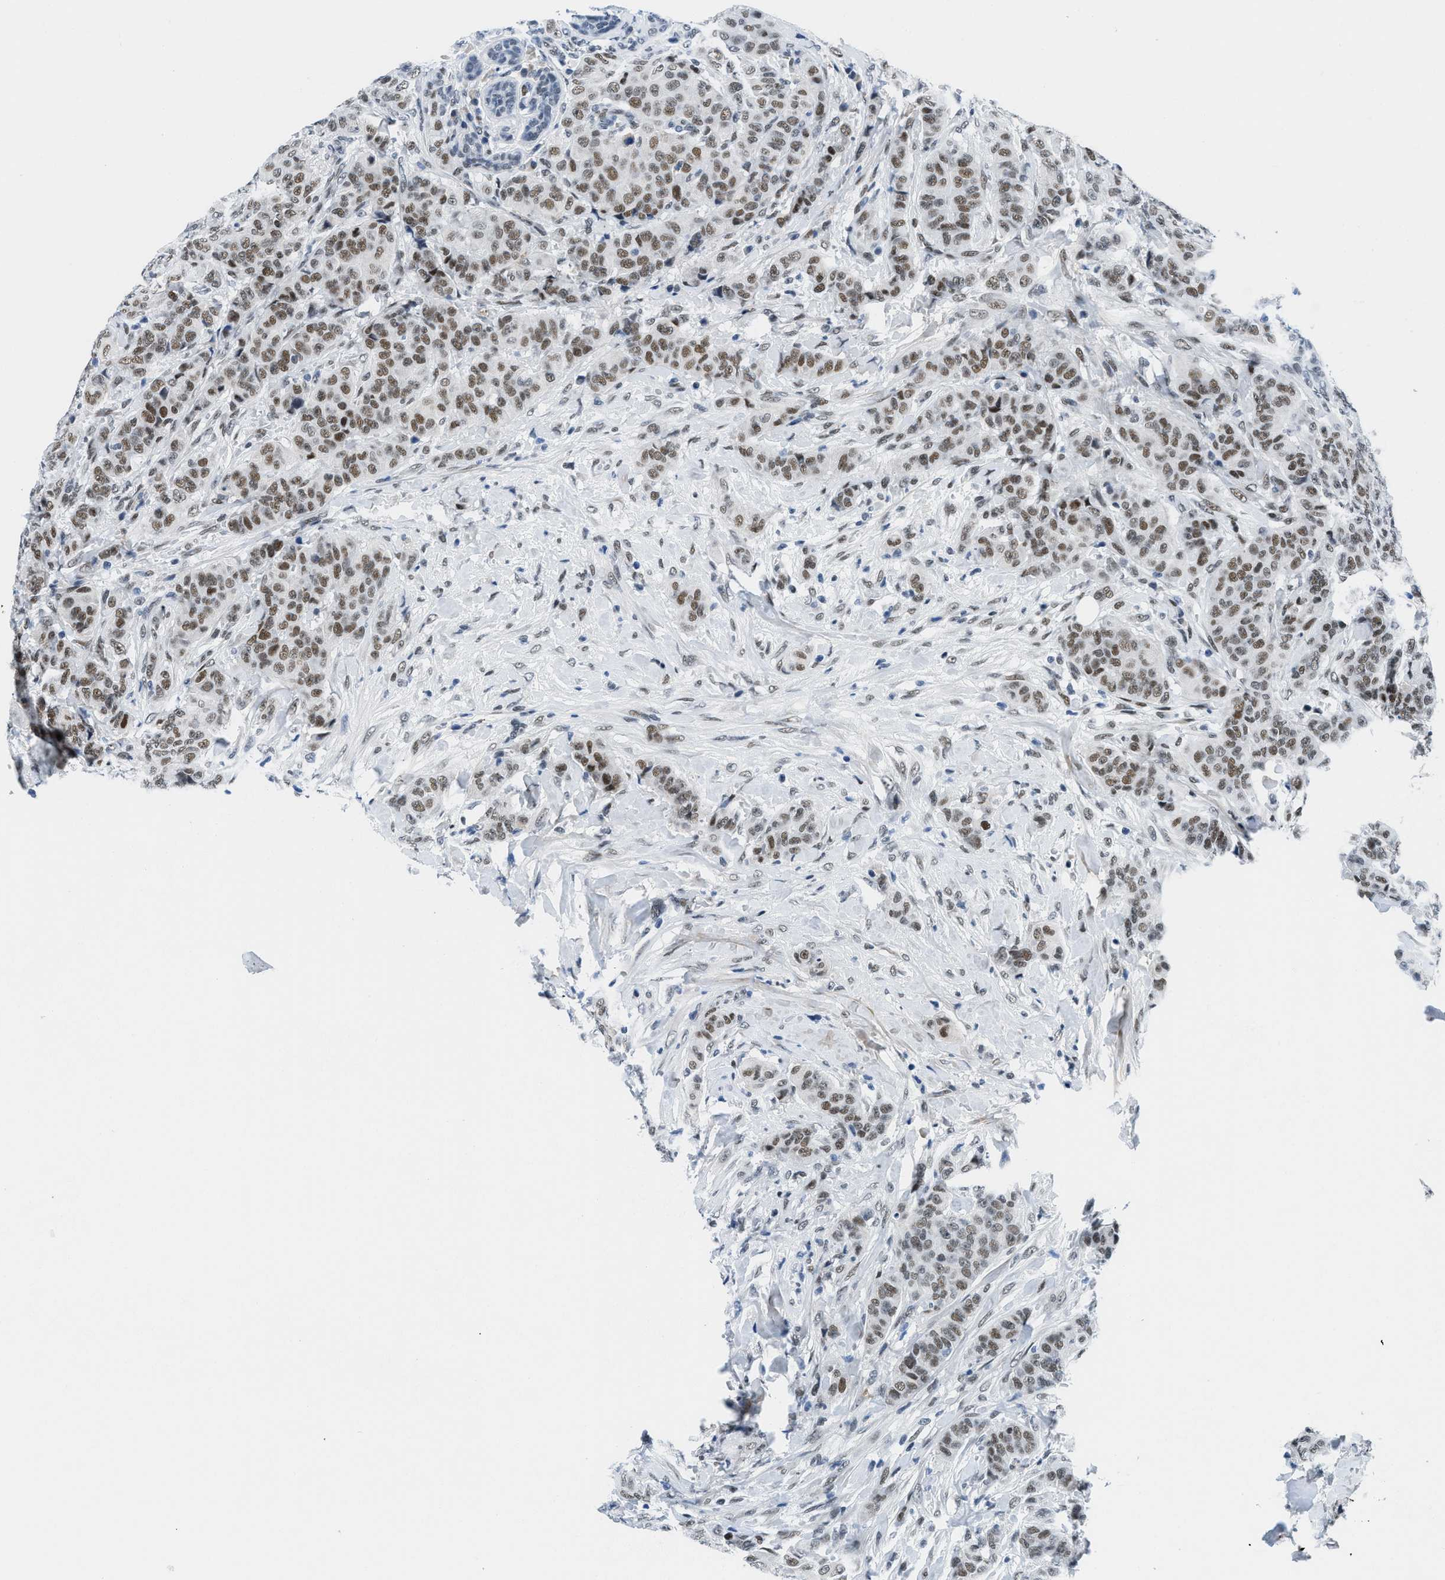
{"staining": {"intensity": "moderate", "quantity": ">75%", "location": "nuclear"}, "tissue": "breast cancer", "cell_type": "Tumor cells", "image_type": "cancer", "snomed": [{"axis": "morphology", "description": "Normal tissue, NOS"}, {"axis": "morphology", "description": "Duct carcinoma"}, {"axis": "topography", "description": "Breast"}], "caption": "The micrograph displays immunohistochemical staining of invasive ductal carcinoma (breast). There is moderate nuclear expression is identified in about >75% of tumor cells.", "gene": "SMARCAD1", "patient": {"sex": "female", "age": 40}}